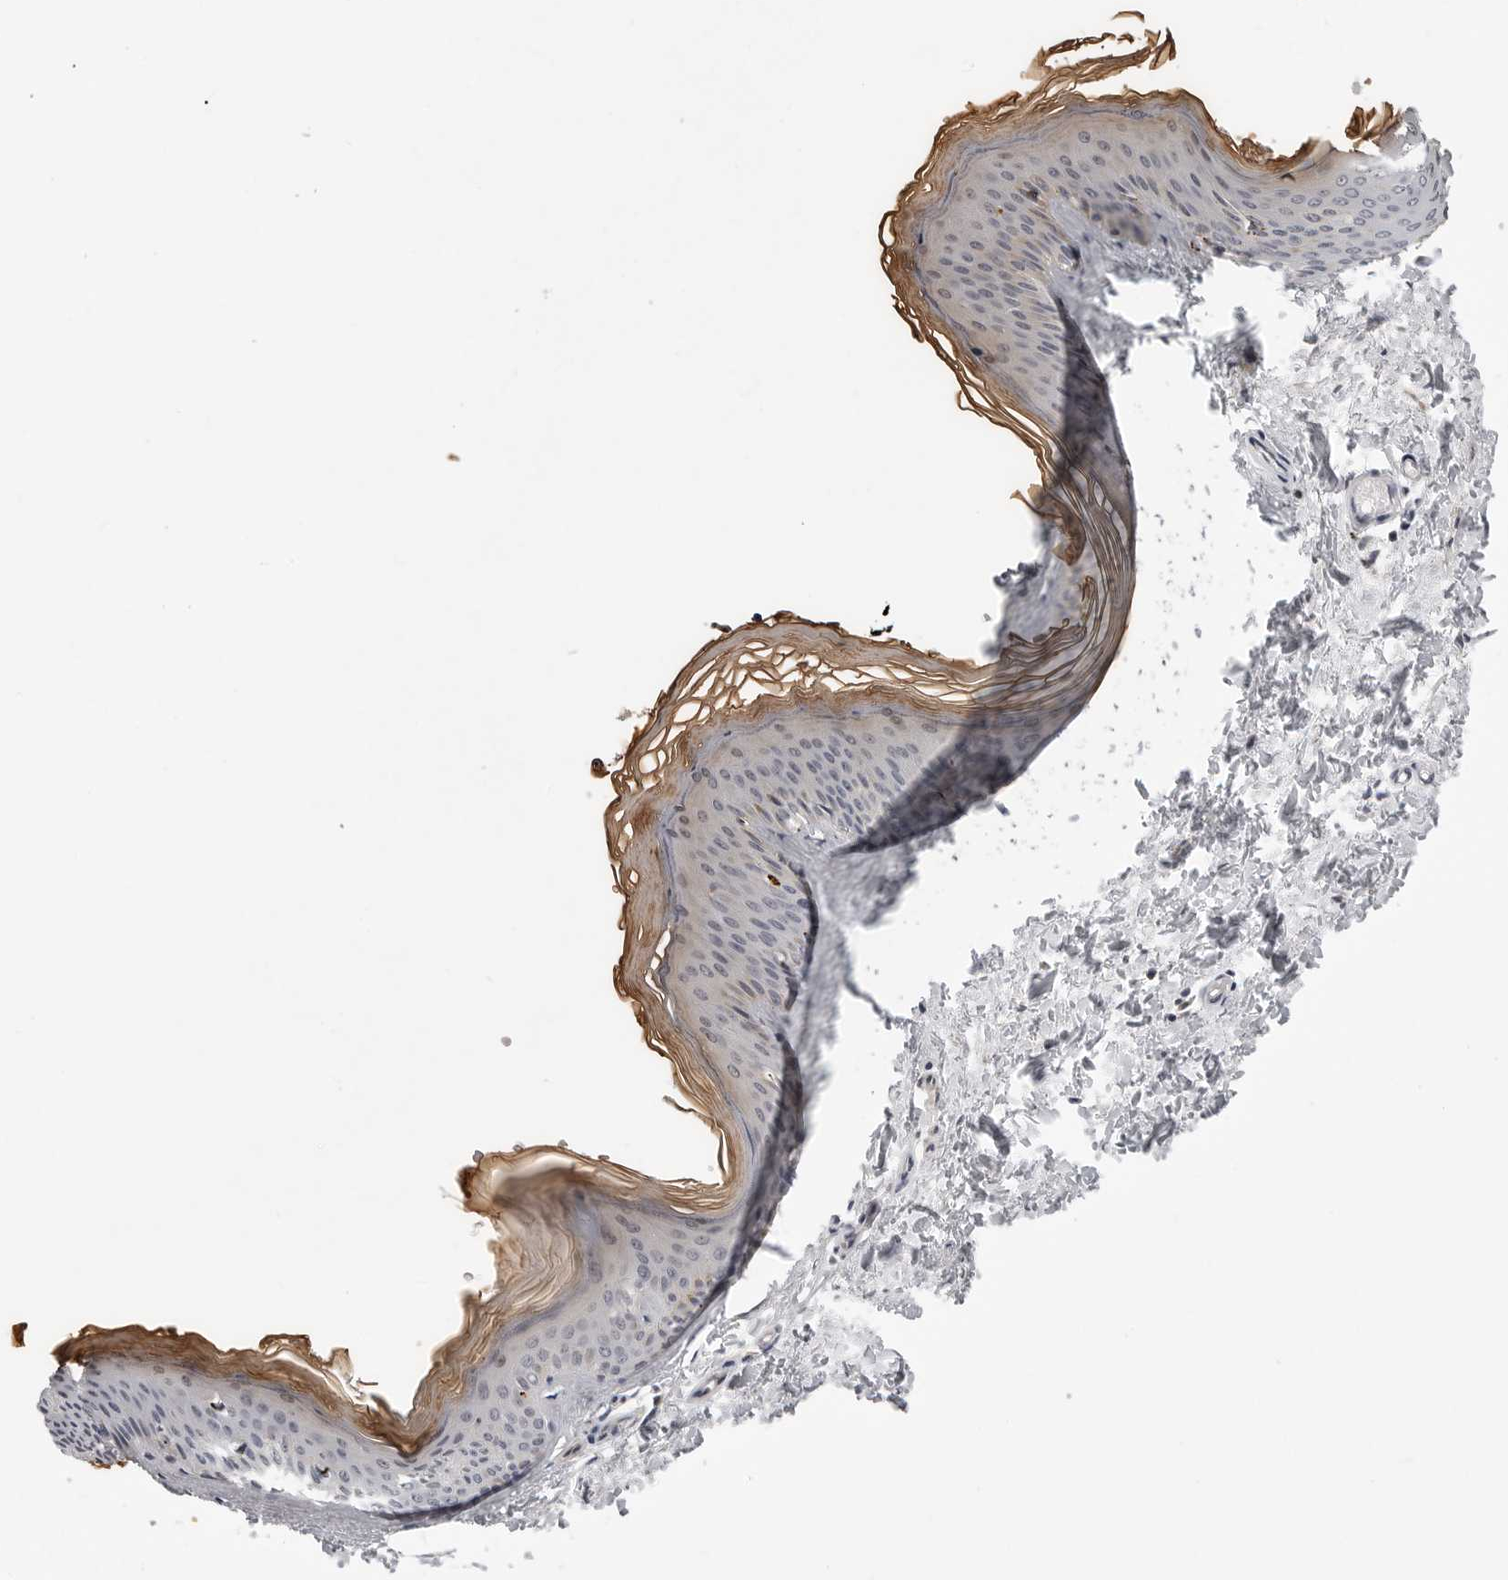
{"staining": {"intensity": "negative", "quantity": "none", "location": "none"}, "tissue": "skin", "cell_type": "Fibroblasts", "image_type": "normal", "snomed": [{"axis": "morphology", "description": "Normal tissue, NOS"}, {"axis": "topography", "description": "Skin"}], "caption": "An immunohistochemistry (IHC) photomicrograph of benign skin is shown. There is no staining in fibroblasts of skin.", "gene": "KIAA1614", "patient": {"sex": "female", "age": 27}}